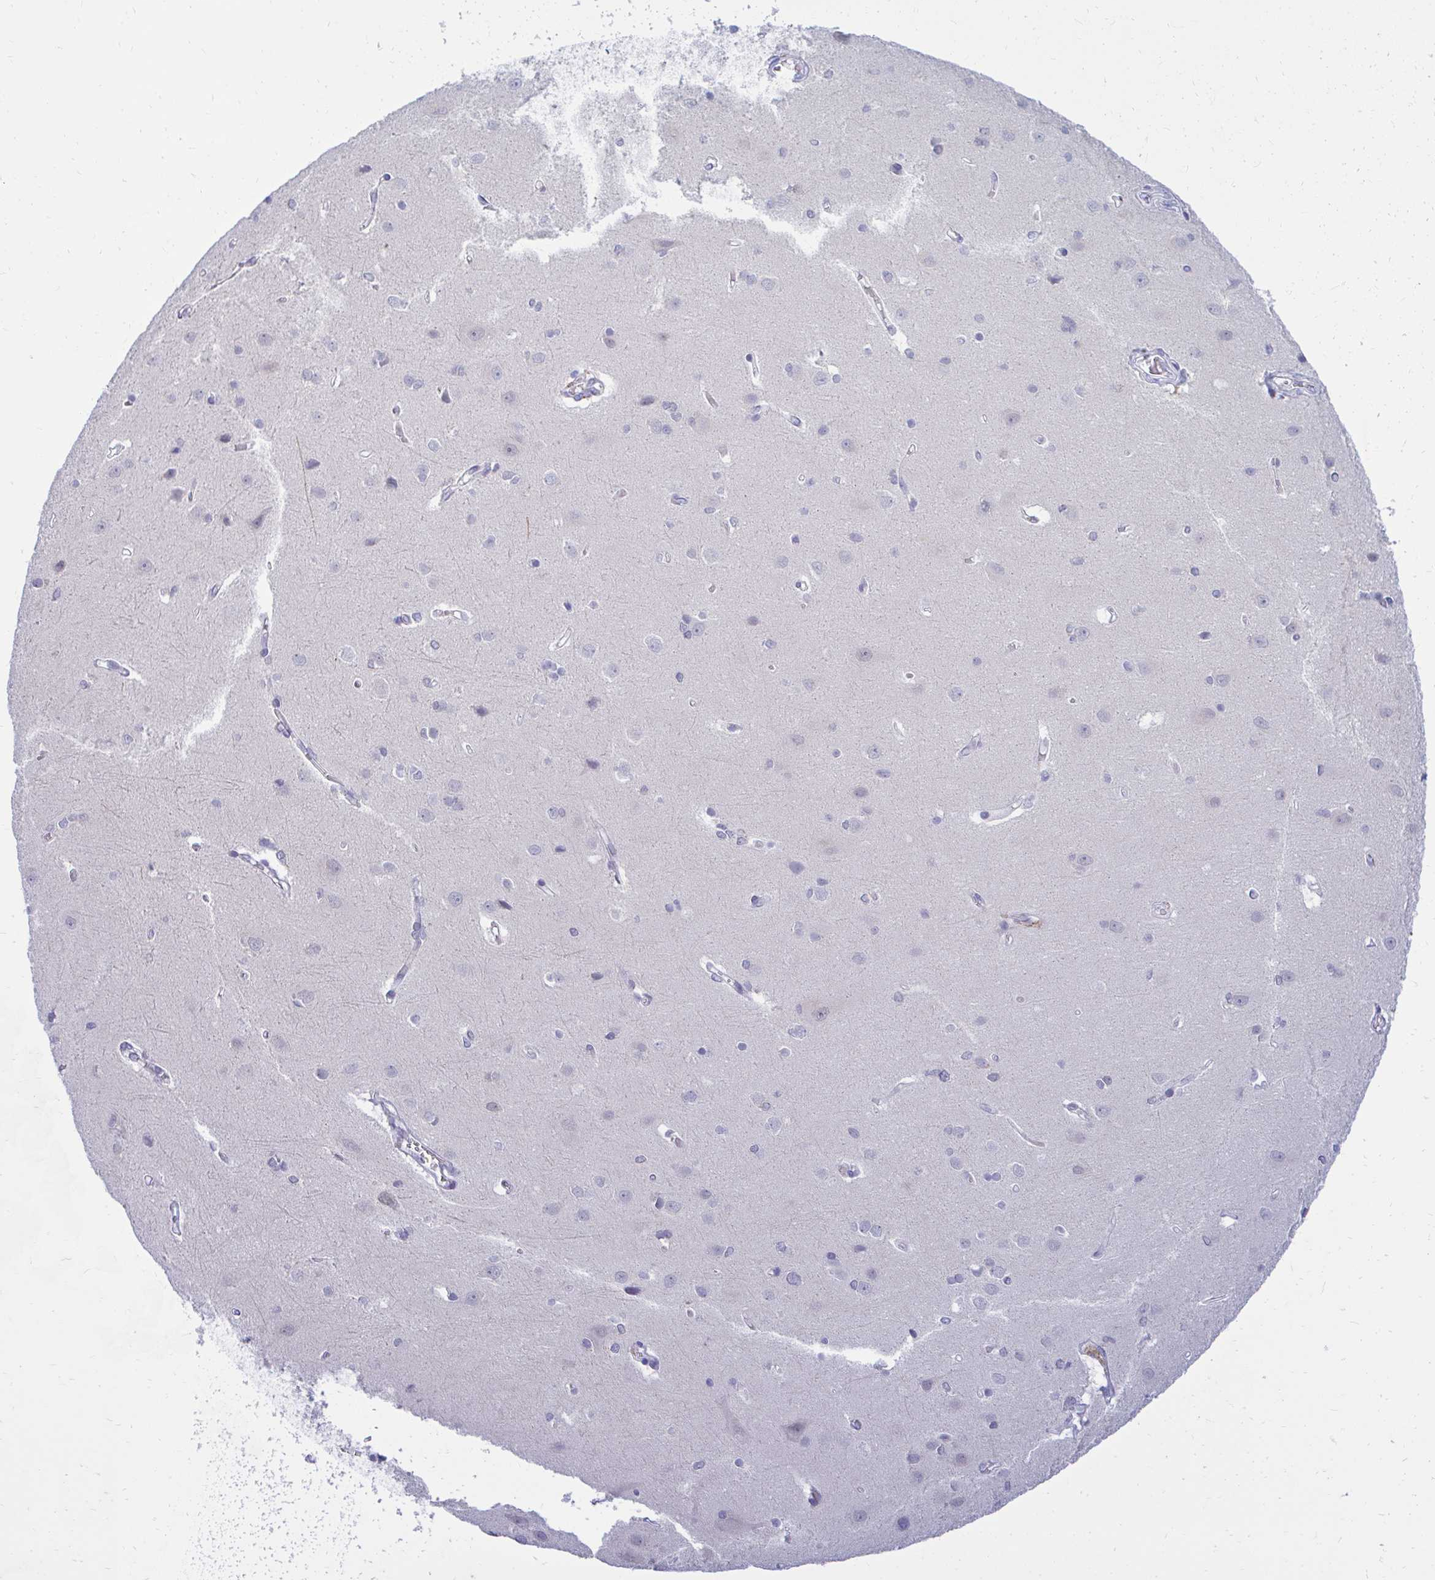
{"staining": {"intensity": "negative", "quantity": "none", "location": "none"}, "tissue": "cerebral cortex", "cell_type": "Endothelial cells", "image_type": "normal", "snomed": [{"axis": "morphology", "description": "Normal tissue, NOS"}, {"axis": "topography", "description": "Cerebral cortex"}], "caption": "High power microscopy photomicrograph of an immunohistochemistry histopathology image of normal cerebral cortex, revealing no significant staining in endothelial cells.", "gene": "CSE1L", "patient": {"sex": "male", "age": 37}}